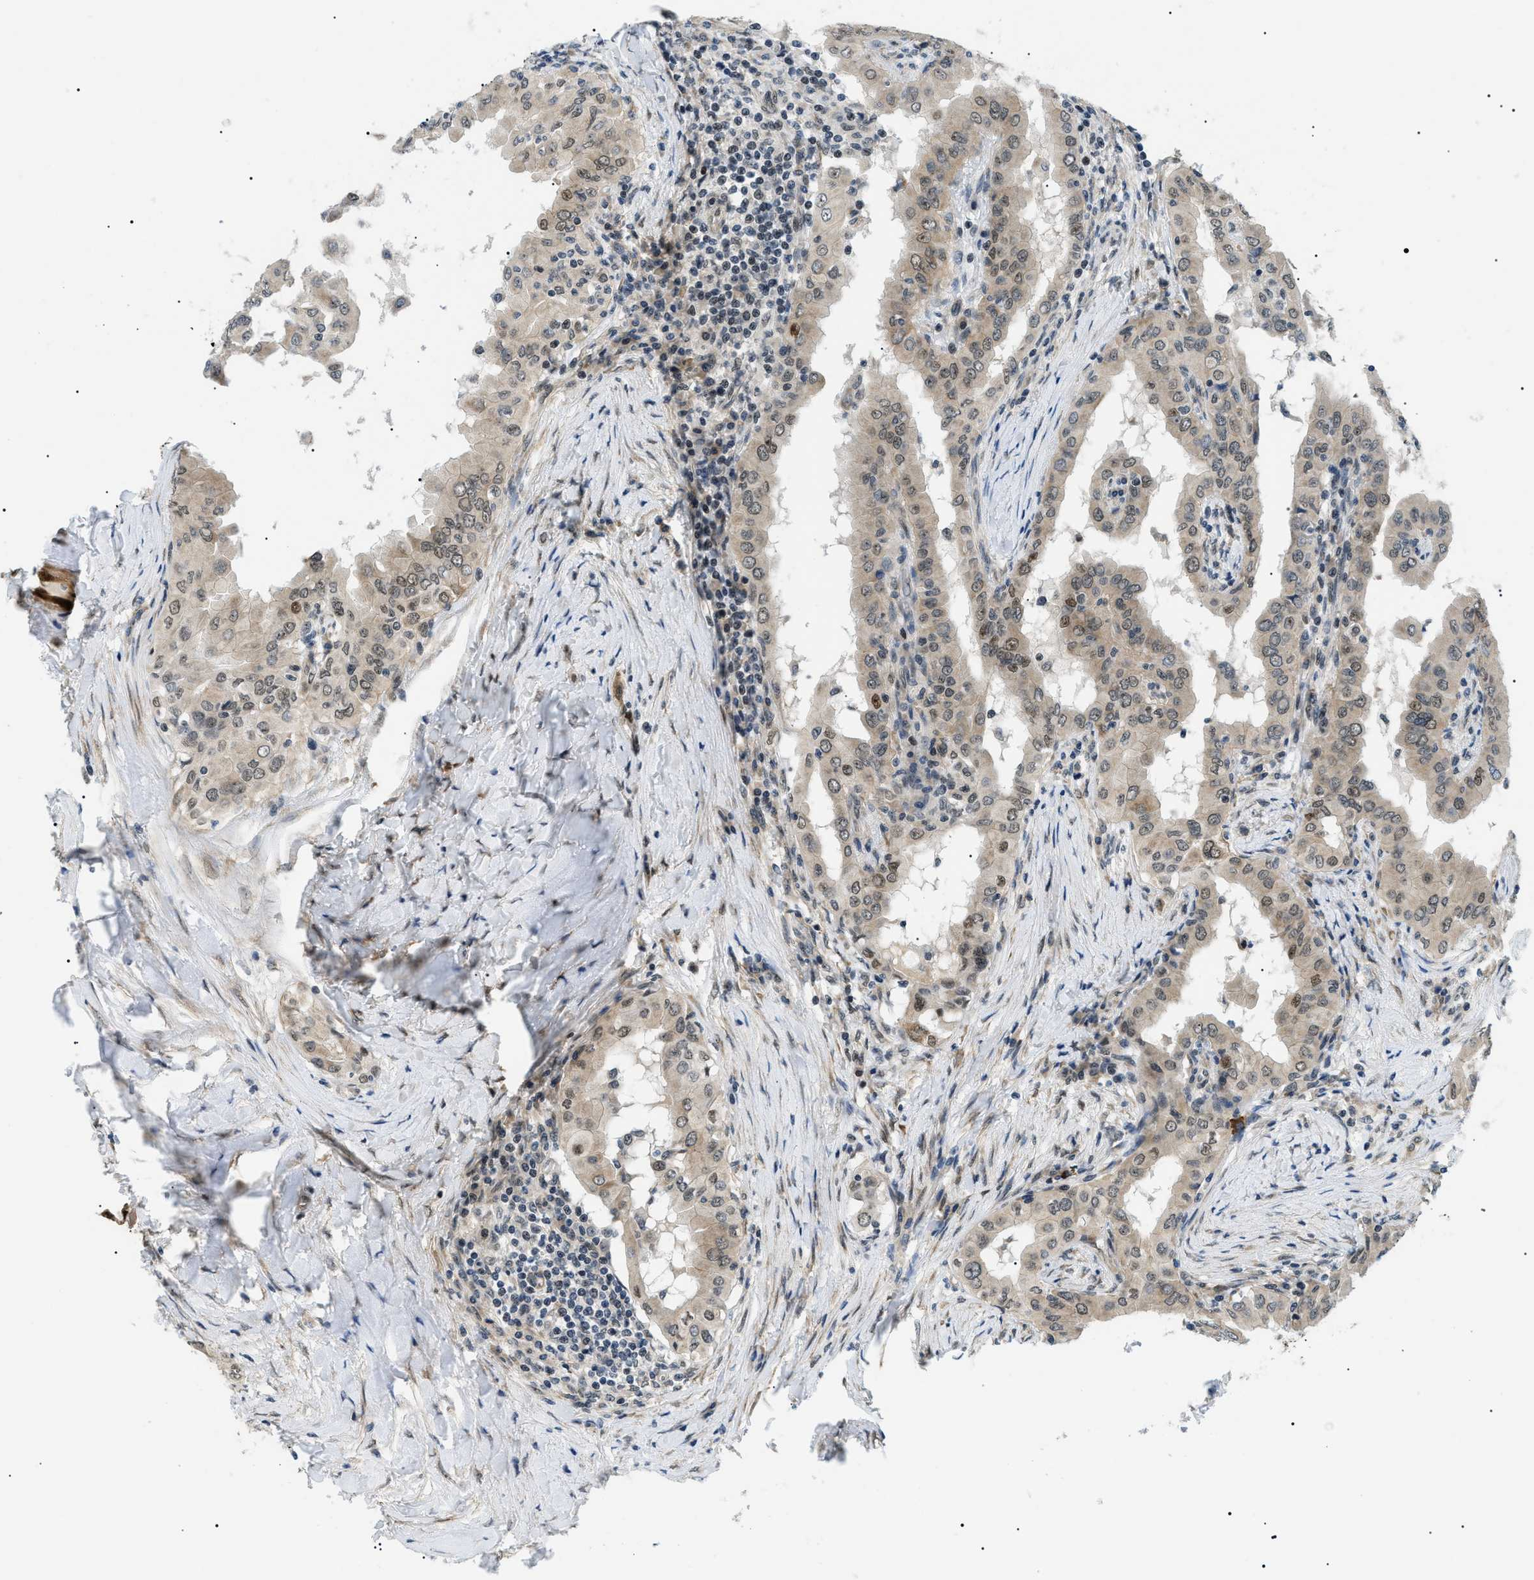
{"staining": {"intensity": "weak", "quantity": ">75%", "location": "cytoplasmic/membranous,nuclear"}, "tissue": "thyroid cancer", "cell_type": "Tumor cells", "image_type": "cancer", "snomed": [{"axis": "morphology", "description": "Papillary adenocarcinoma, NOS"}, {"axis": "topography", "description": "Thyroid gland"}], "caption": "Thyroid cancer stained with a brown dye demonstrates weak cytoplasmic/membranous and nuclear positive expression in about >75% of tumor cells.", "gene": "CWC25", "patient": {"sex": "male", "age": 33}}